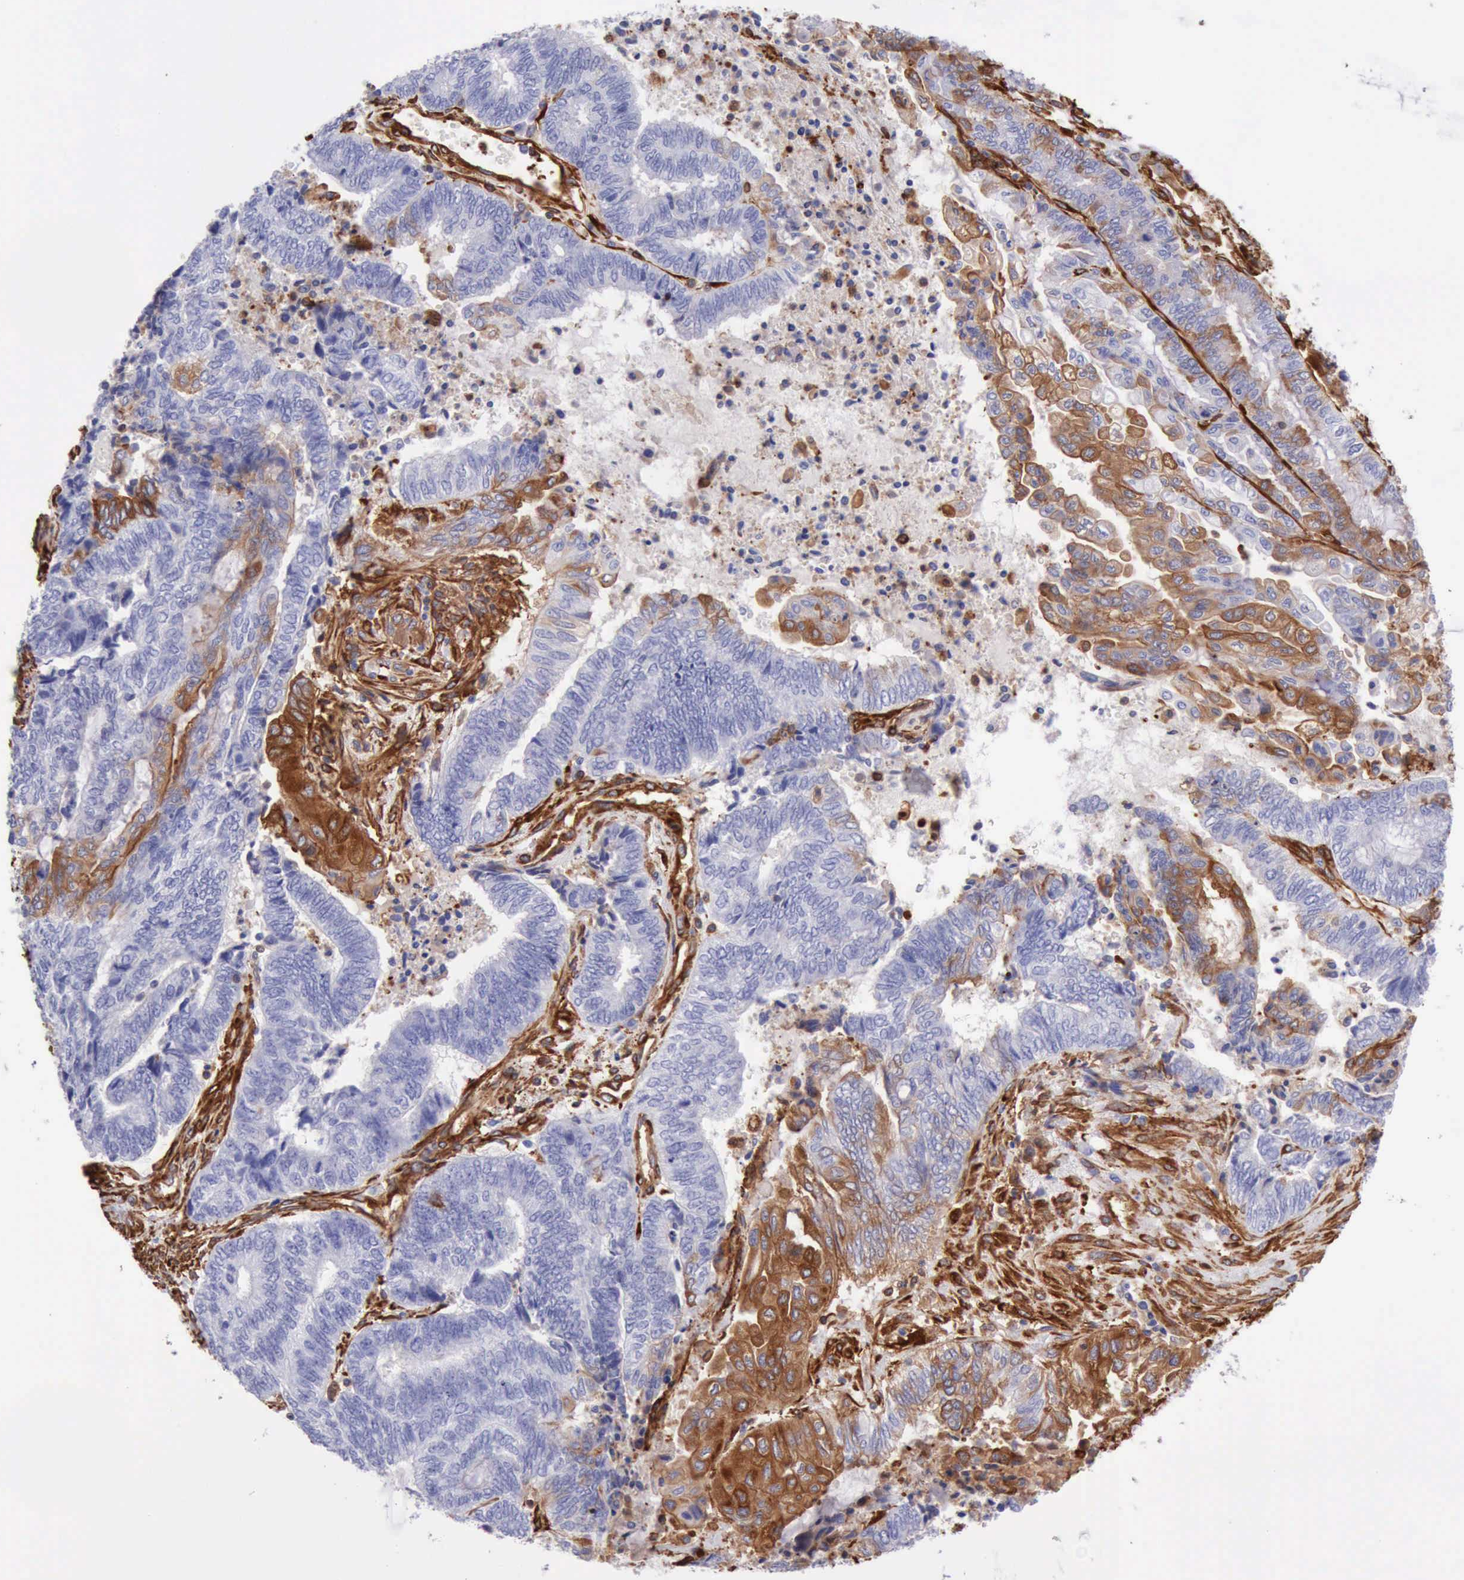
{"staining": {"intensity": "negative", "quantity": "none", "location": "none"}, "tissue": "endometrial cancer", "cell_type": "Tumor cells", "image_type": "cancer", "snomed": [{"axis": "morphology", "description": "Adenocarcinoma, NOS"}, {"axis": "topography", "description": "Uterus"}, {"axis": "topography", "description": "Endometrium"}], "caption": "This histopathology image is of endometrial cancer (adenocarcinoma) stained with IHC to label a protein in brown with the nuclei are counter-stained blue. There is no staining in tumor cells.", "gene": "FLNA", "patient": {"sex": "female", "age": 70}}